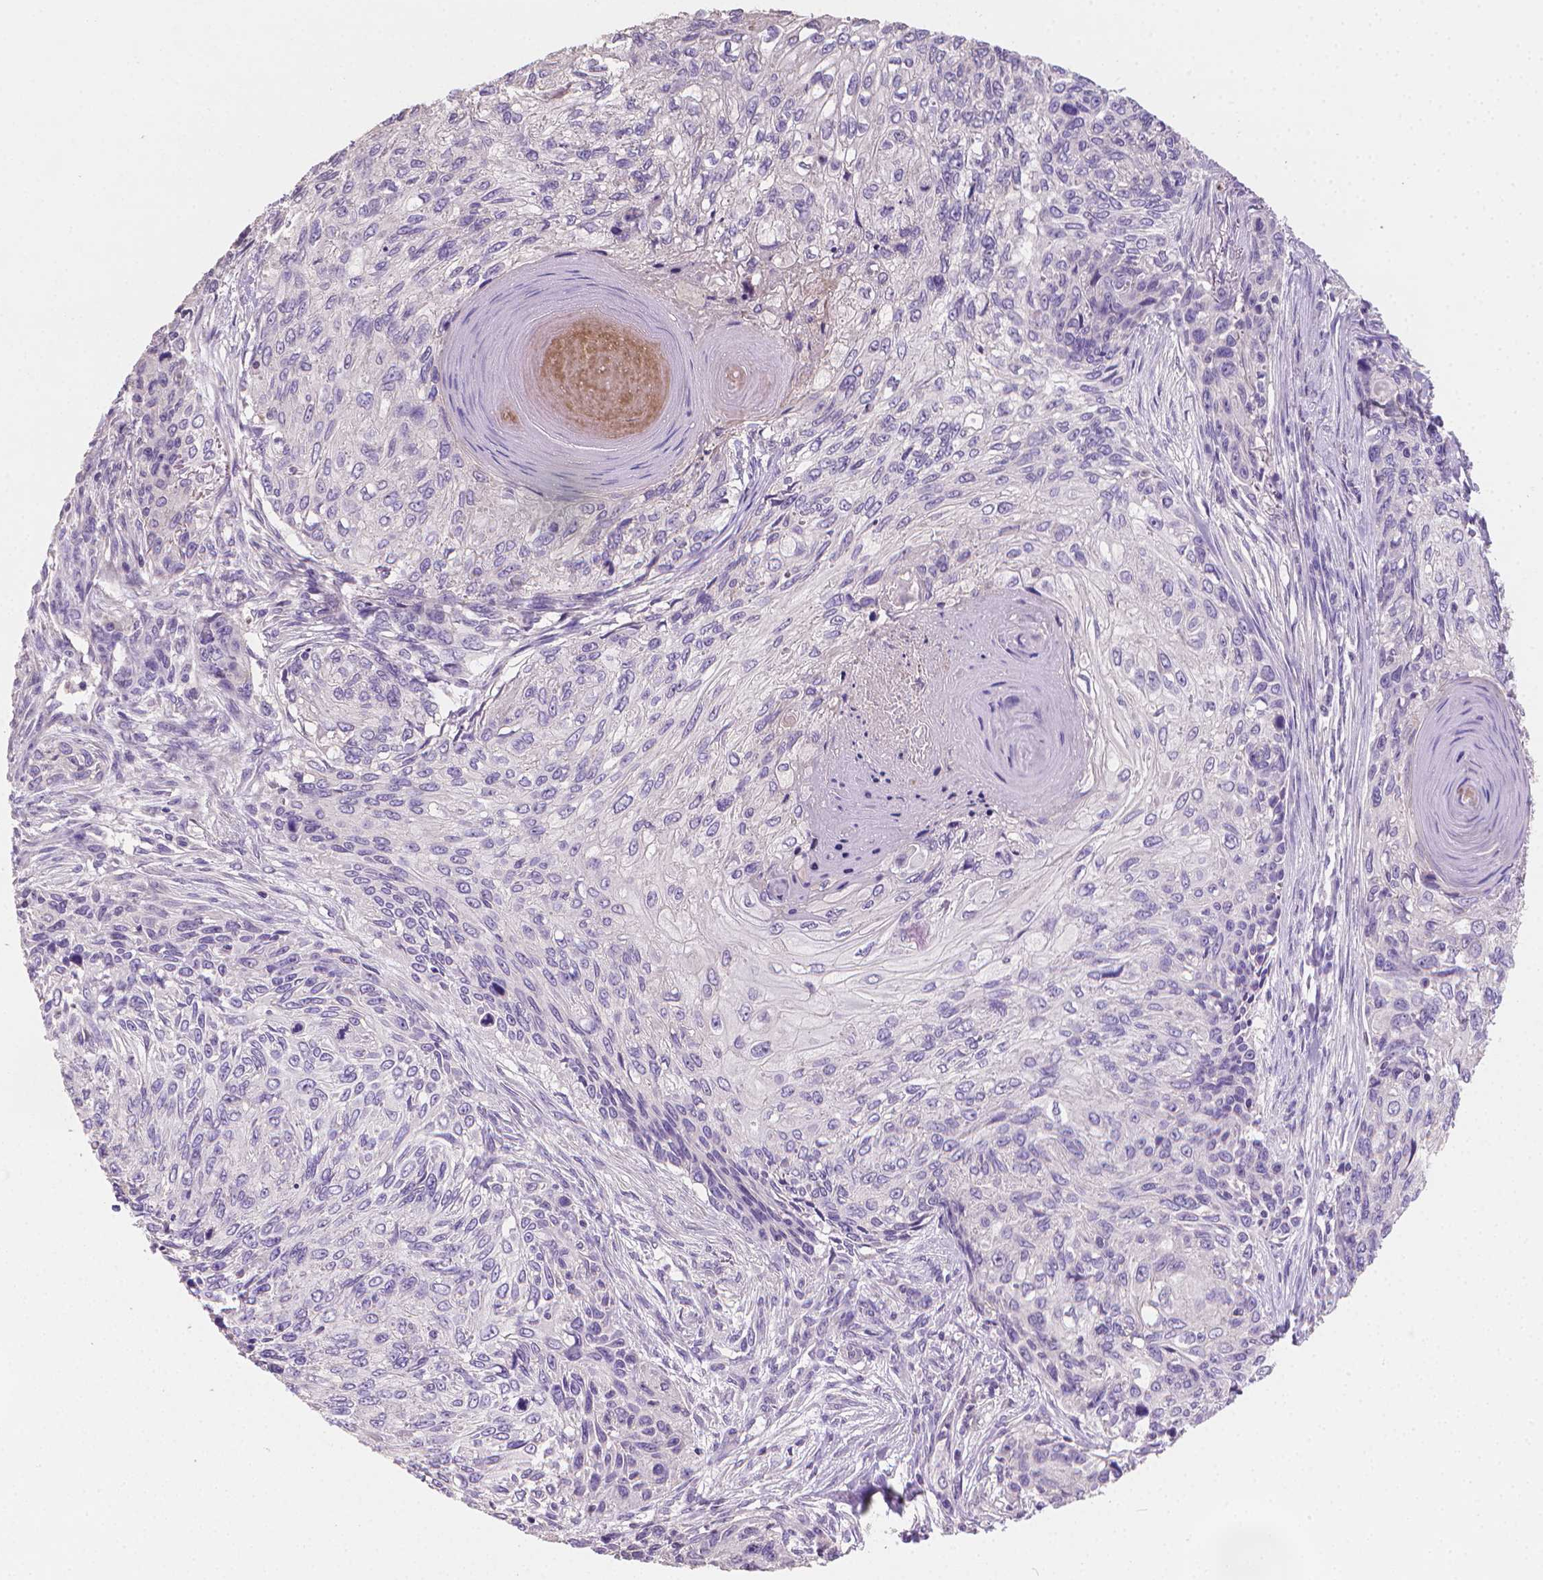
{"staining": {"intensity": "negative", "quantity": "none", "location": "none"}, "tissue": "skin cancer", "cell_type": "Tumor cells", "image_type": "cancer", "snomed": [{"axis": "morphology", "description": "Squamous cell carcinoma, NOS"}, {"axis": "topography", "description": "Skin"}], "caption": "The micrograph displays no staining of tumor cells in skin squamous cell carcinoma.", "gene": "CATIP", "patient": {"sex": "male", "age": 92}}